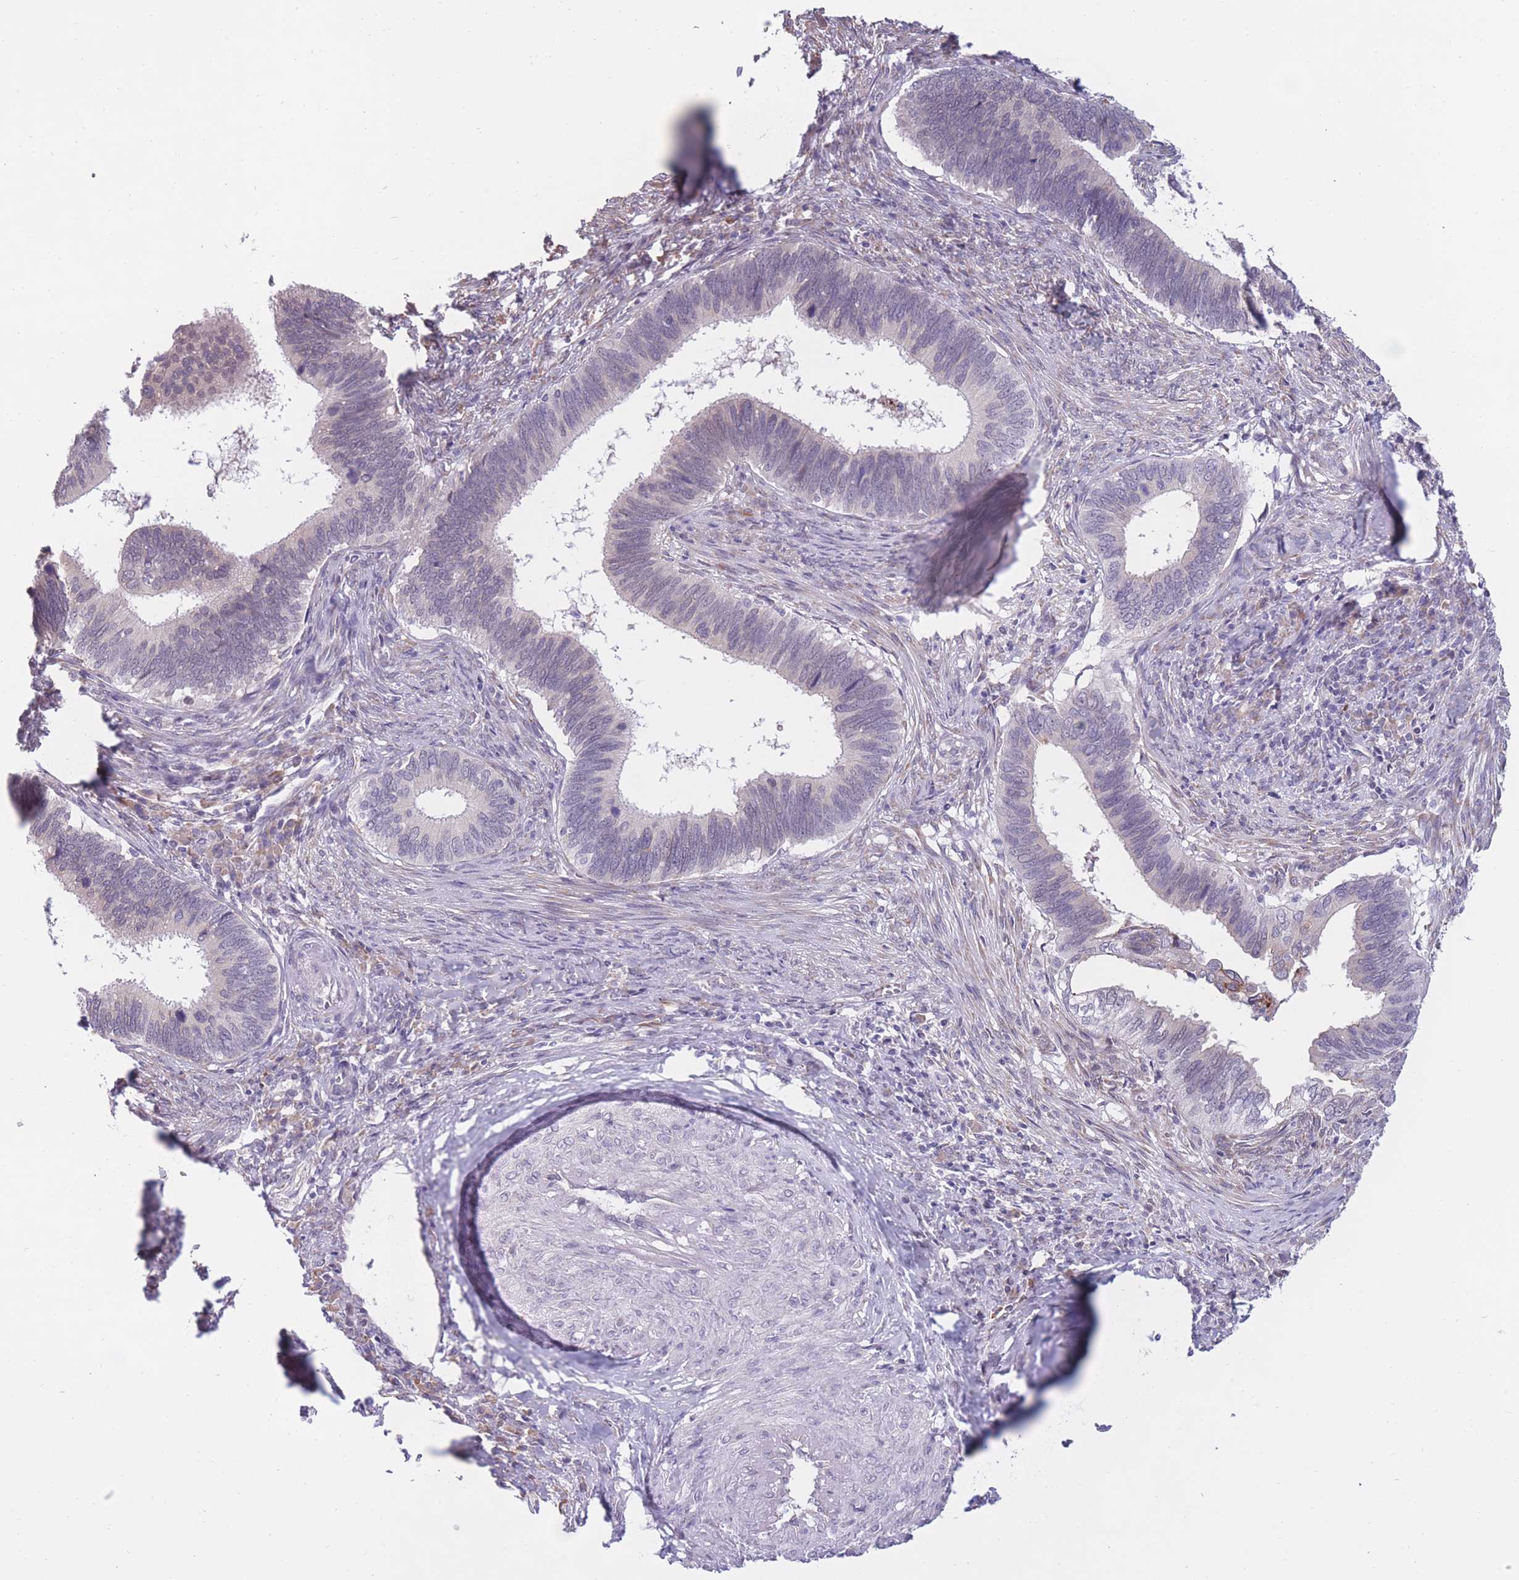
{"staining": {"intensity": "negative", "quantity": "none", "location": "none"}, "tissue": "cervical cancer", "cell_type": "Tumor cells", "image_type": "cancer", "snomed": [{"axis": "morphology", "description": "Adenocarcinoma, NOS"}, {"axis": "topography", "description": "Cervix"}], "caption": "The immunohistochemistry image has no significant expression in tumor cells of cervical cancer (adenocarcinoma) tissue.", "gene": "COL27A1", "patient": {"sex": "female", "age": 42}}